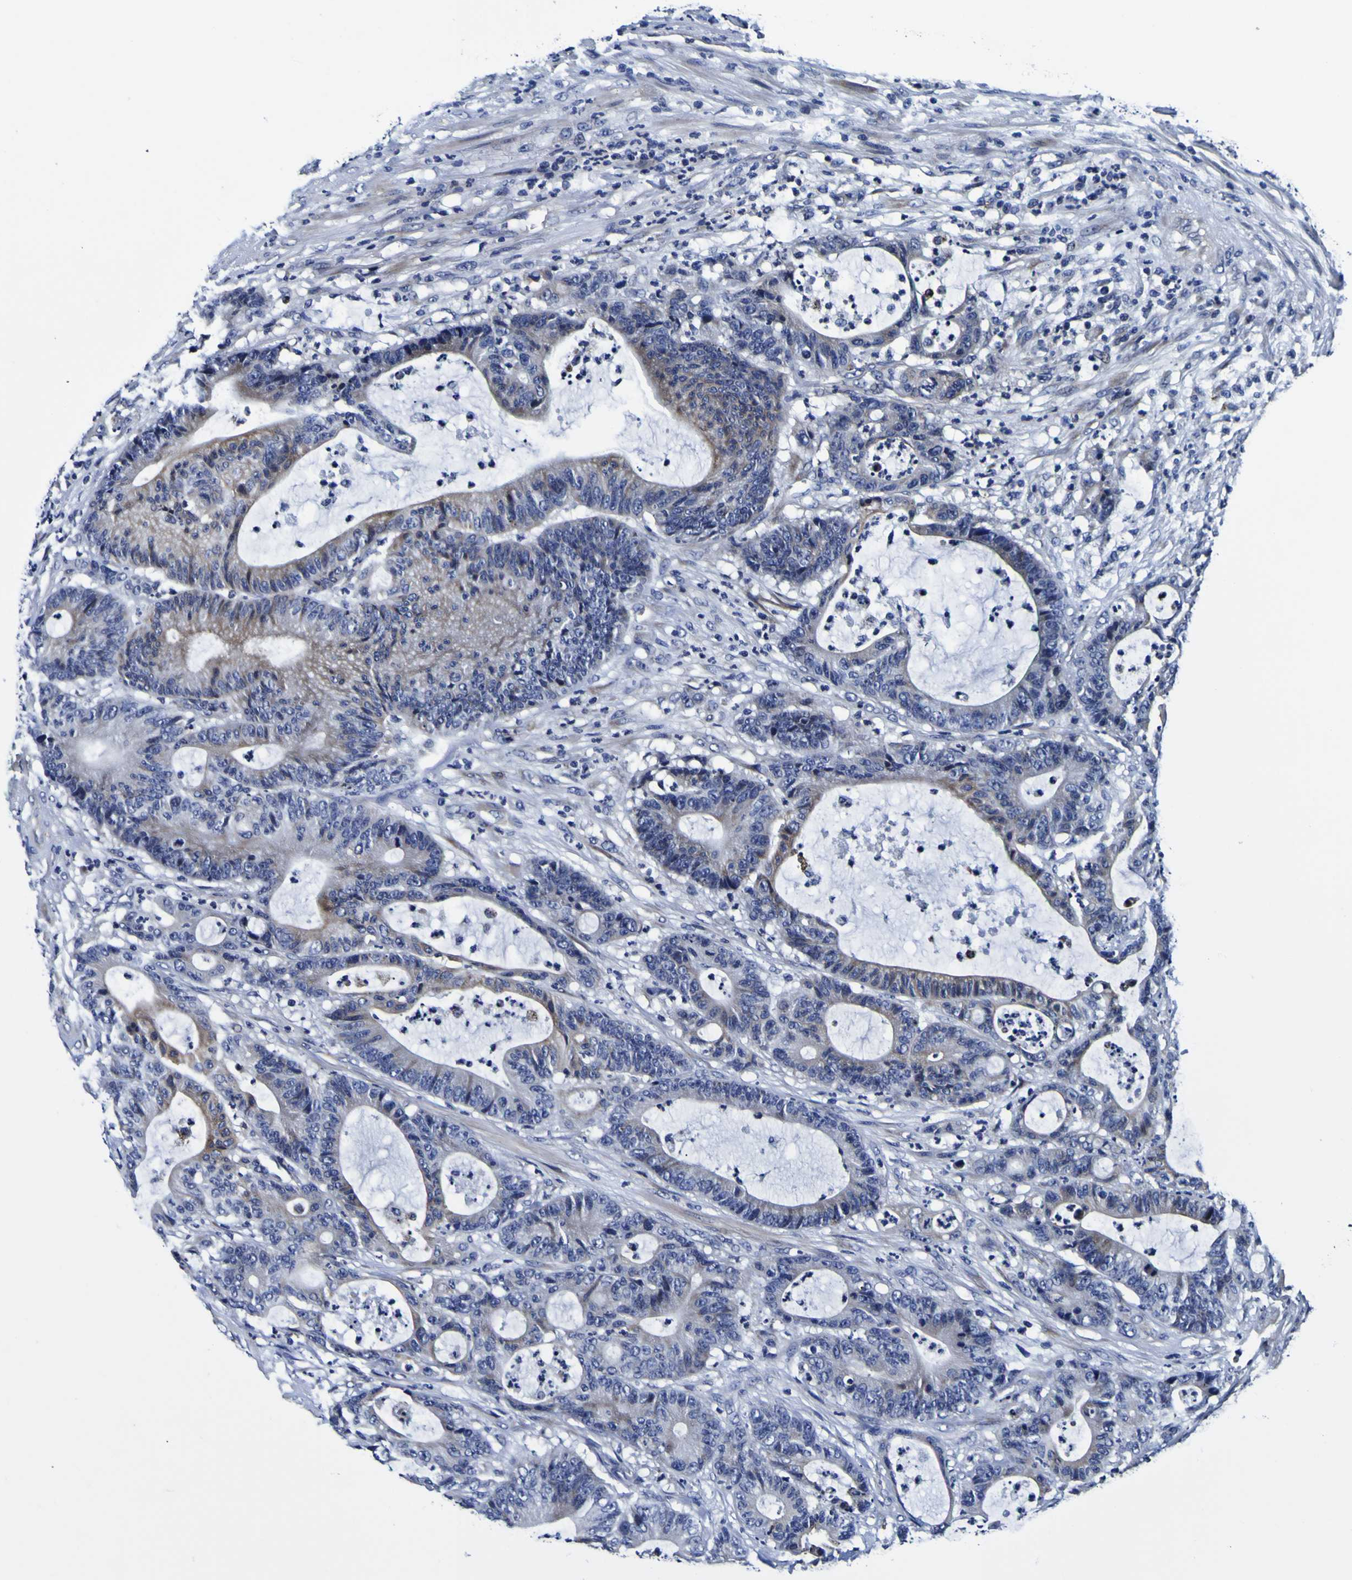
{"staining": {"intensity": "moderate", "quantity": ">75%", "location": "cytoplasmic/membranous"}, "tissue": "colorectal cancer", "cell_type": "Tumor cells", "image_type": "cancer", "snomed": [{"axis": "morphology", "description": "Adenocarcinoma, NOS"}, {"axis": "topography", "description": "Colon"}], "caption": "Tumor cells exhibit moderate cytoplasmic/membranous expression in about >75% of cells in colorectal cancer. (DAB (3,3'-diaminobenzidine) = brown stain, brightfield microscopy at high magnification).", "gene": "PDLIM4", "patient": {"sex": "female", "age": 84}}